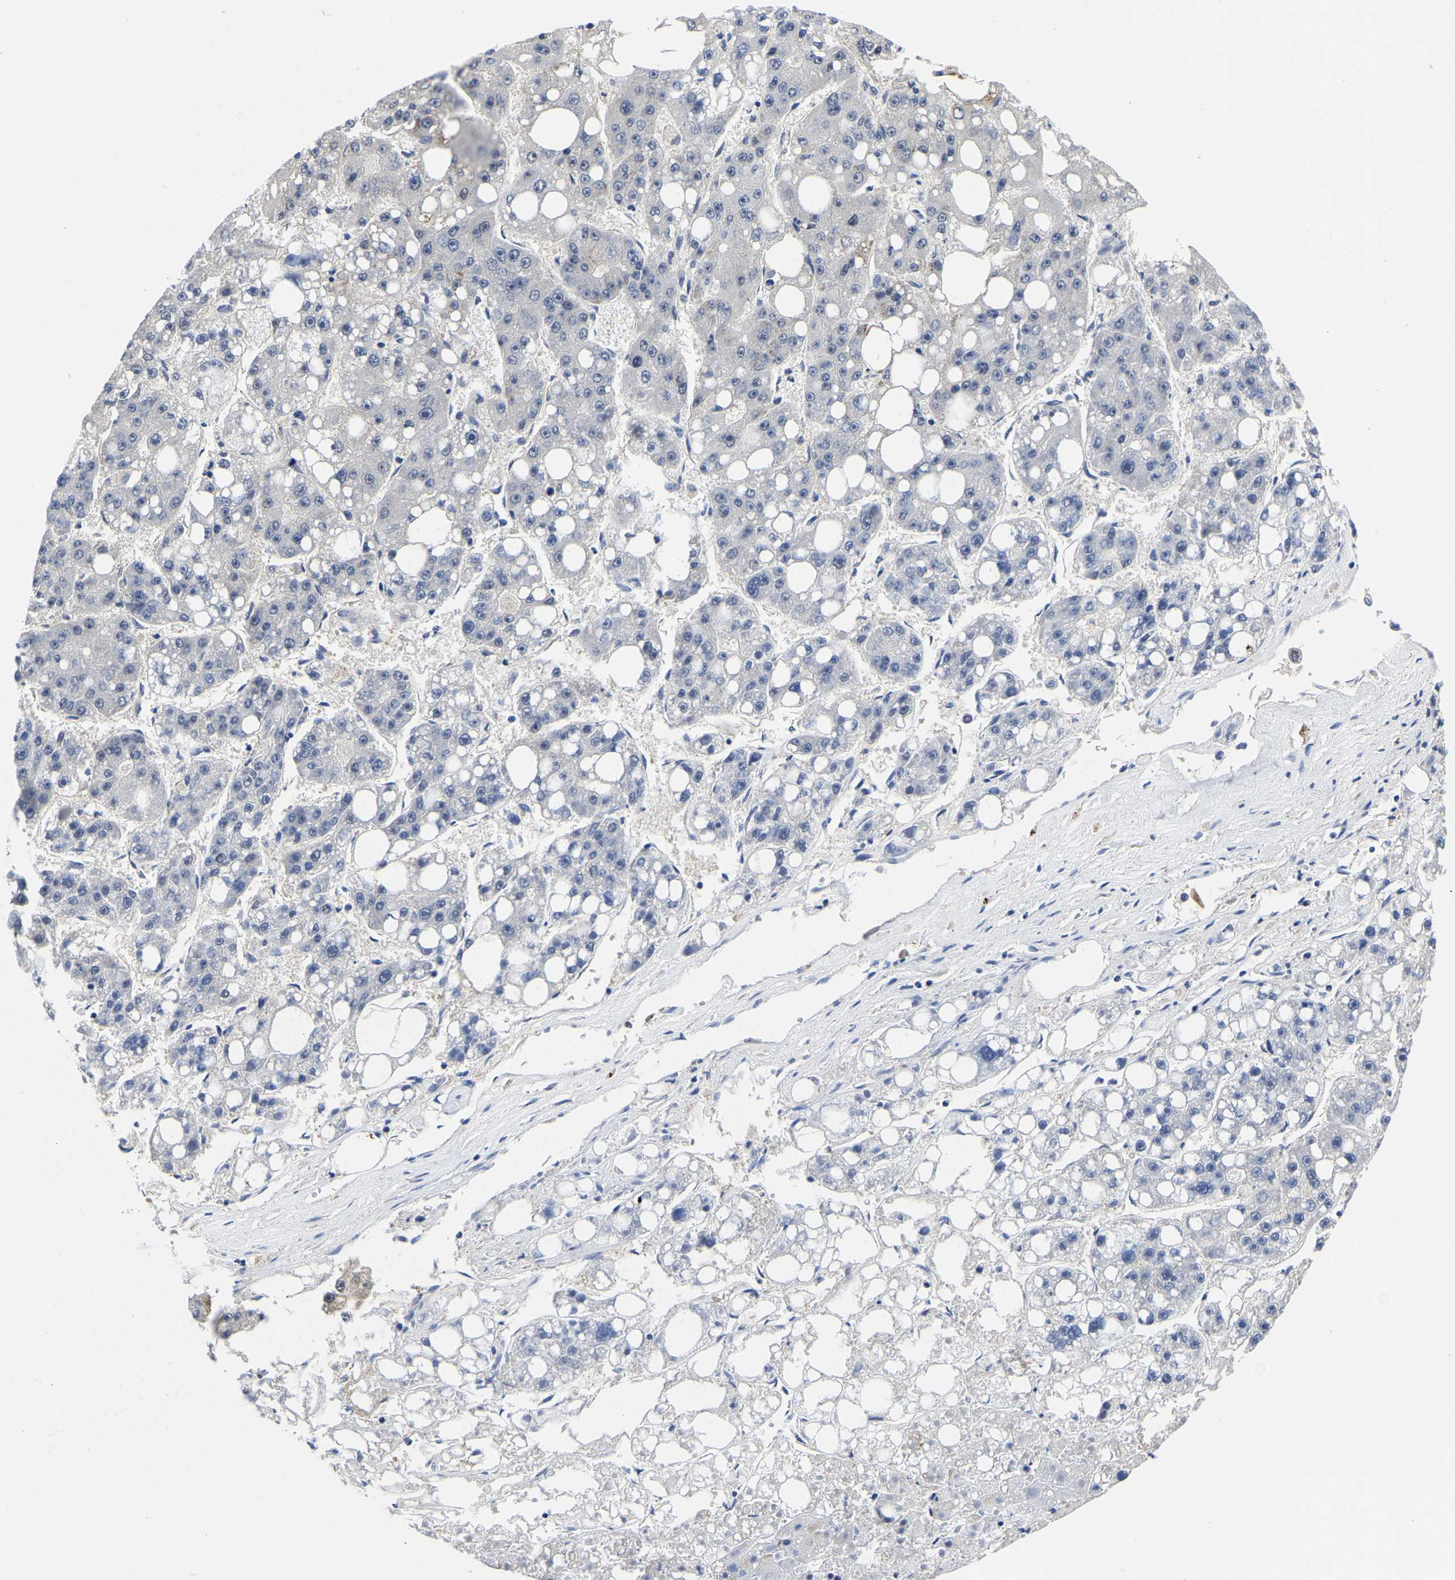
{"staining": {"intensity": "negative", "quantity": "none", "location": "none"}, "tissue": "liver cancer", "cell_type": "Tumor cells", "image_type": "cancer", "snomed": [{"axis": "morphology", "description": "Carcinoma, Hepatocellular, NOS"}, {"axis": "topography", "description": "Liver"}], "caption": "Immunohistochemistry micrograph of human hepatocellular carcinoma (liver) stained for a protein (brown), which displays no positivity in tumor cells.", "gene": "MCOLN2", "patient": {"sex": "female", "age": 61}}